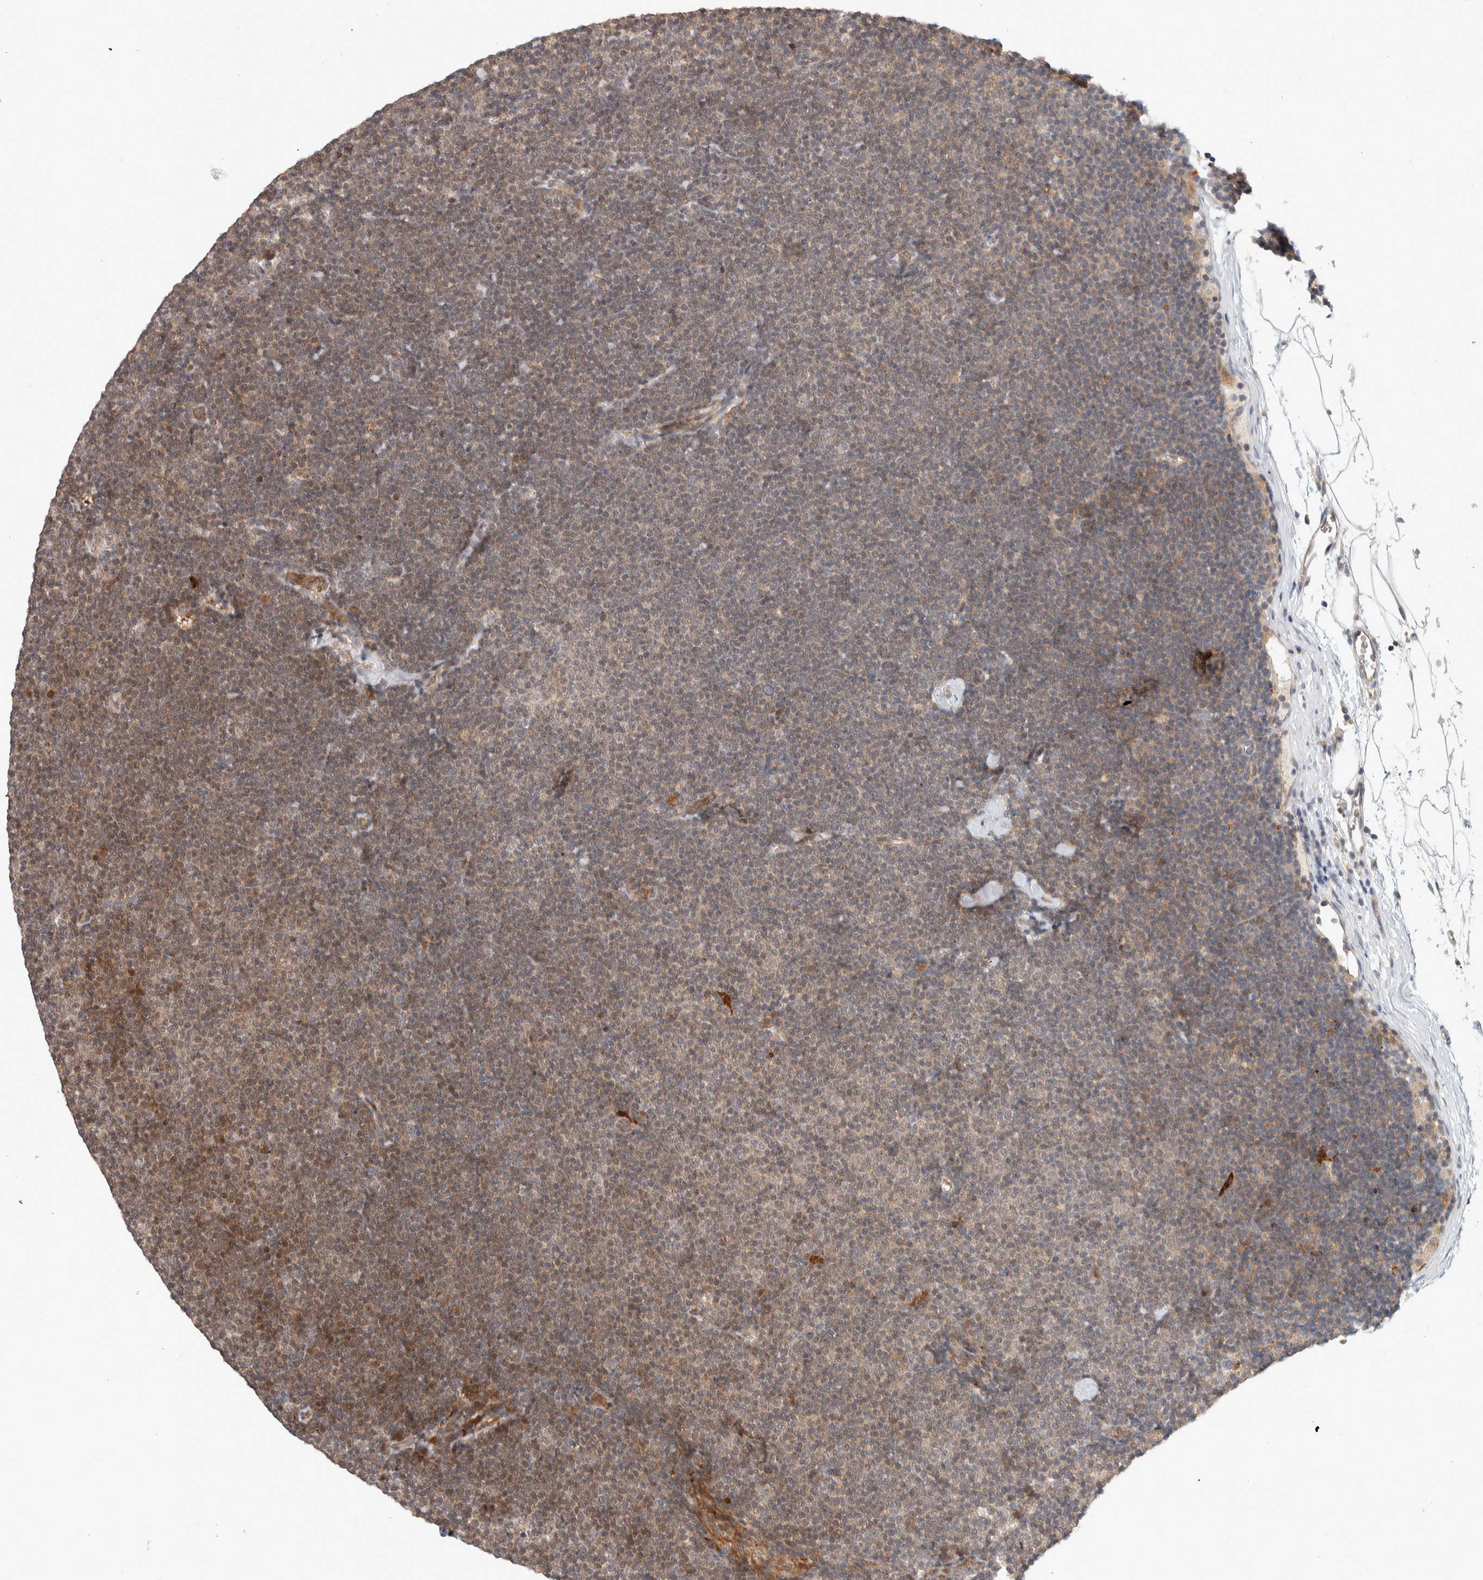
{"staining": {"intensity": "weak", "quantity": ">75%", "location": "cytoplasmic/membranous"}, "tissue": "lymphoma", "cell_type": "Tumor cells", "image_type": "cancer", "snomed": [{"axis": "morphology", "description": "Malignant lymphoma, non-Hodgkin's type, Low grade"}, {"axis": "topography", "description": "Lymph node"}], "caption": "Protein analysis of malignant lymphoma, non-Hodgkin's type (low-grade) tissue exhibits weak cytoplasmic/membranous staining in about >75% of tumor cells.", "gene": "DEPTOR", "patient": {"sex": "female", "age": 53}}